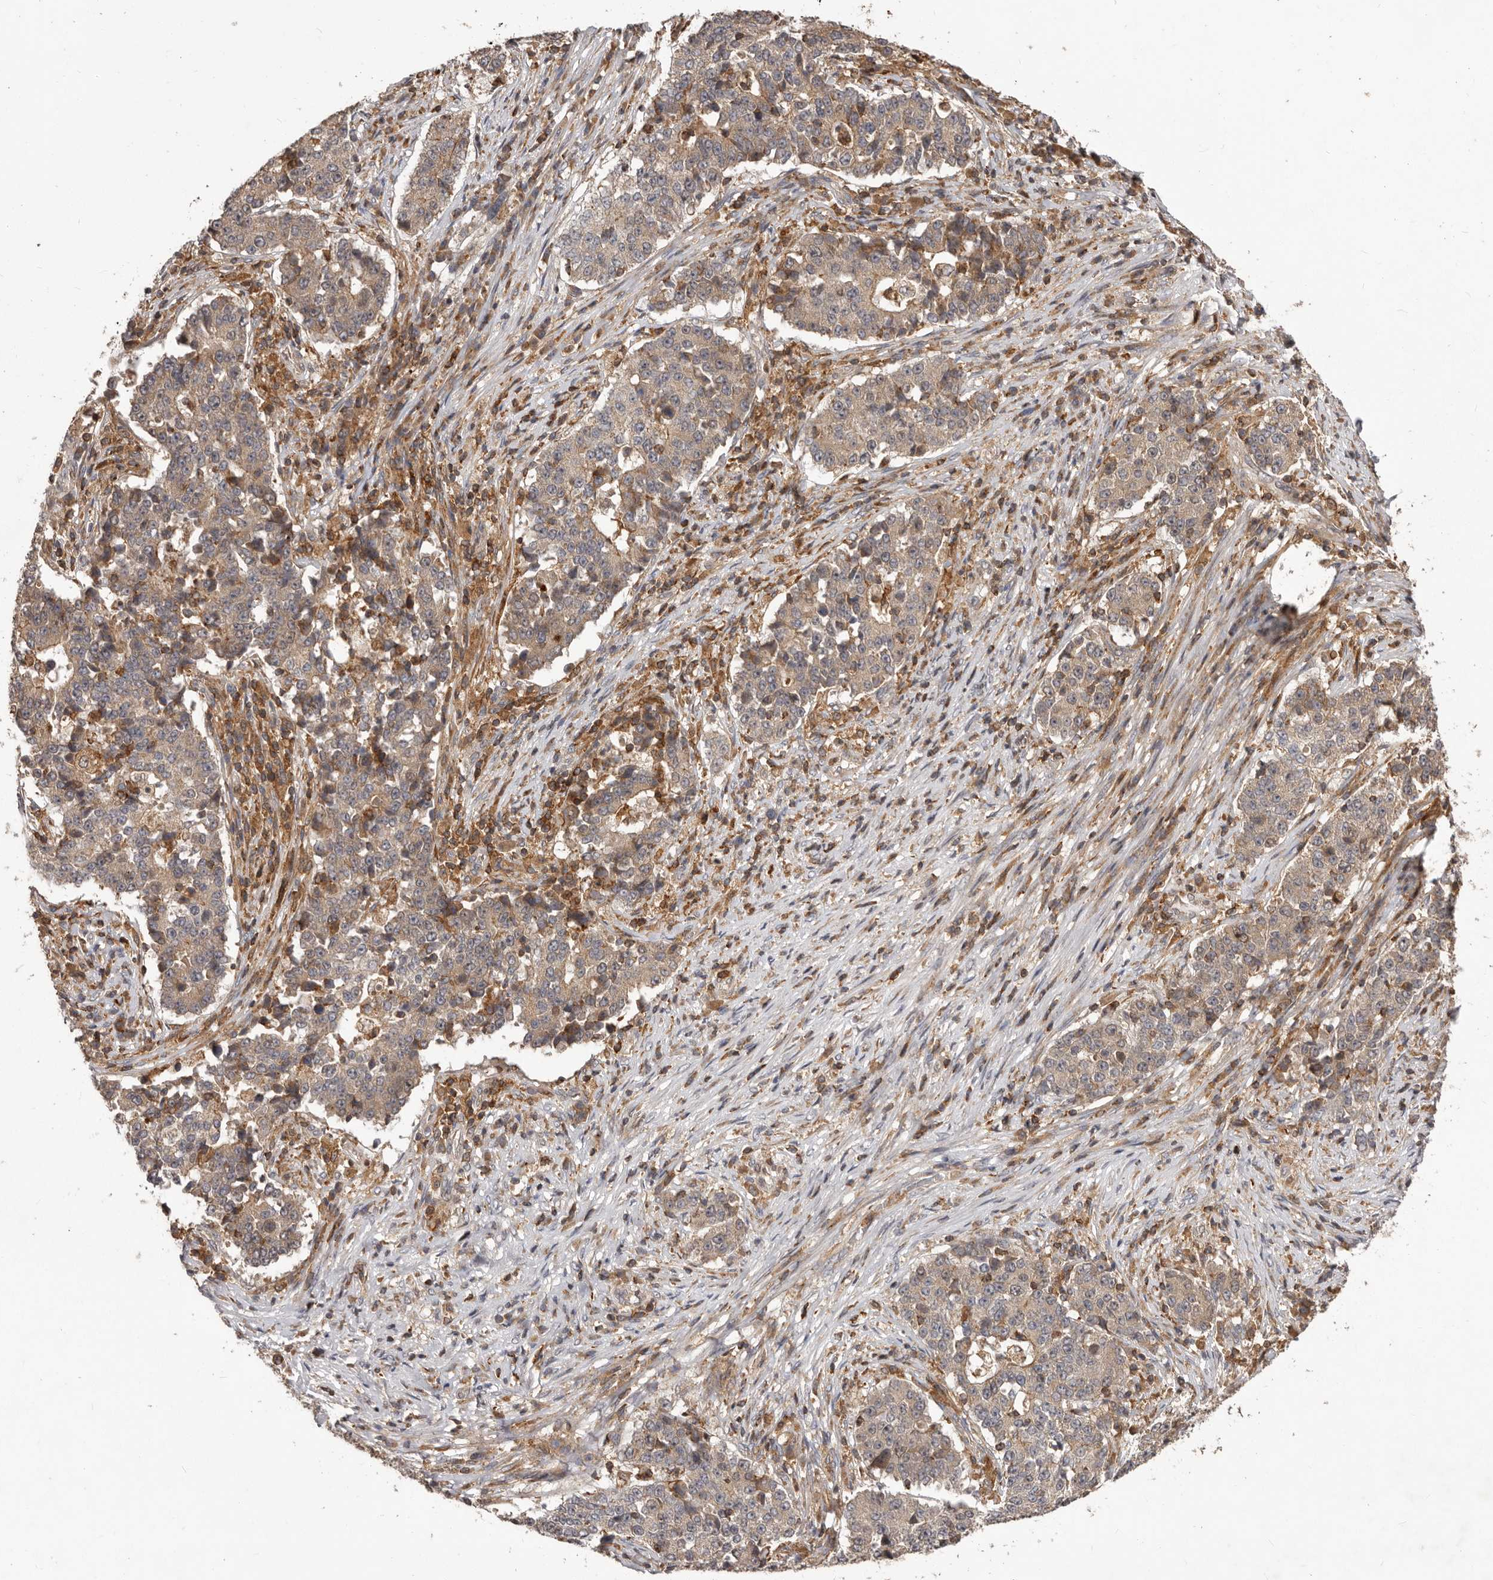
{"staining": {"intensity": "negative", "quantity": "none", "location": "none"}, "tissue": "stomach cancer", "cell_type": "Tumor cells", "image_type": "cancer", "snomed": [{"axis": "morphology", "description": "Adenocarcinoma, NOS"}, {"axis": "topography", "description": "Stomach"}], "caption": "Immunohistochemistry (IHC) histopathology image of neoplastic tissue: stomach adenocarcinoma stained with DAB (3,3'-diaminobenzidine) exhibits no significant protein expression in tumor cells.", "gene": "RNF187", "patient": {"sex": "male", "age": 59}}